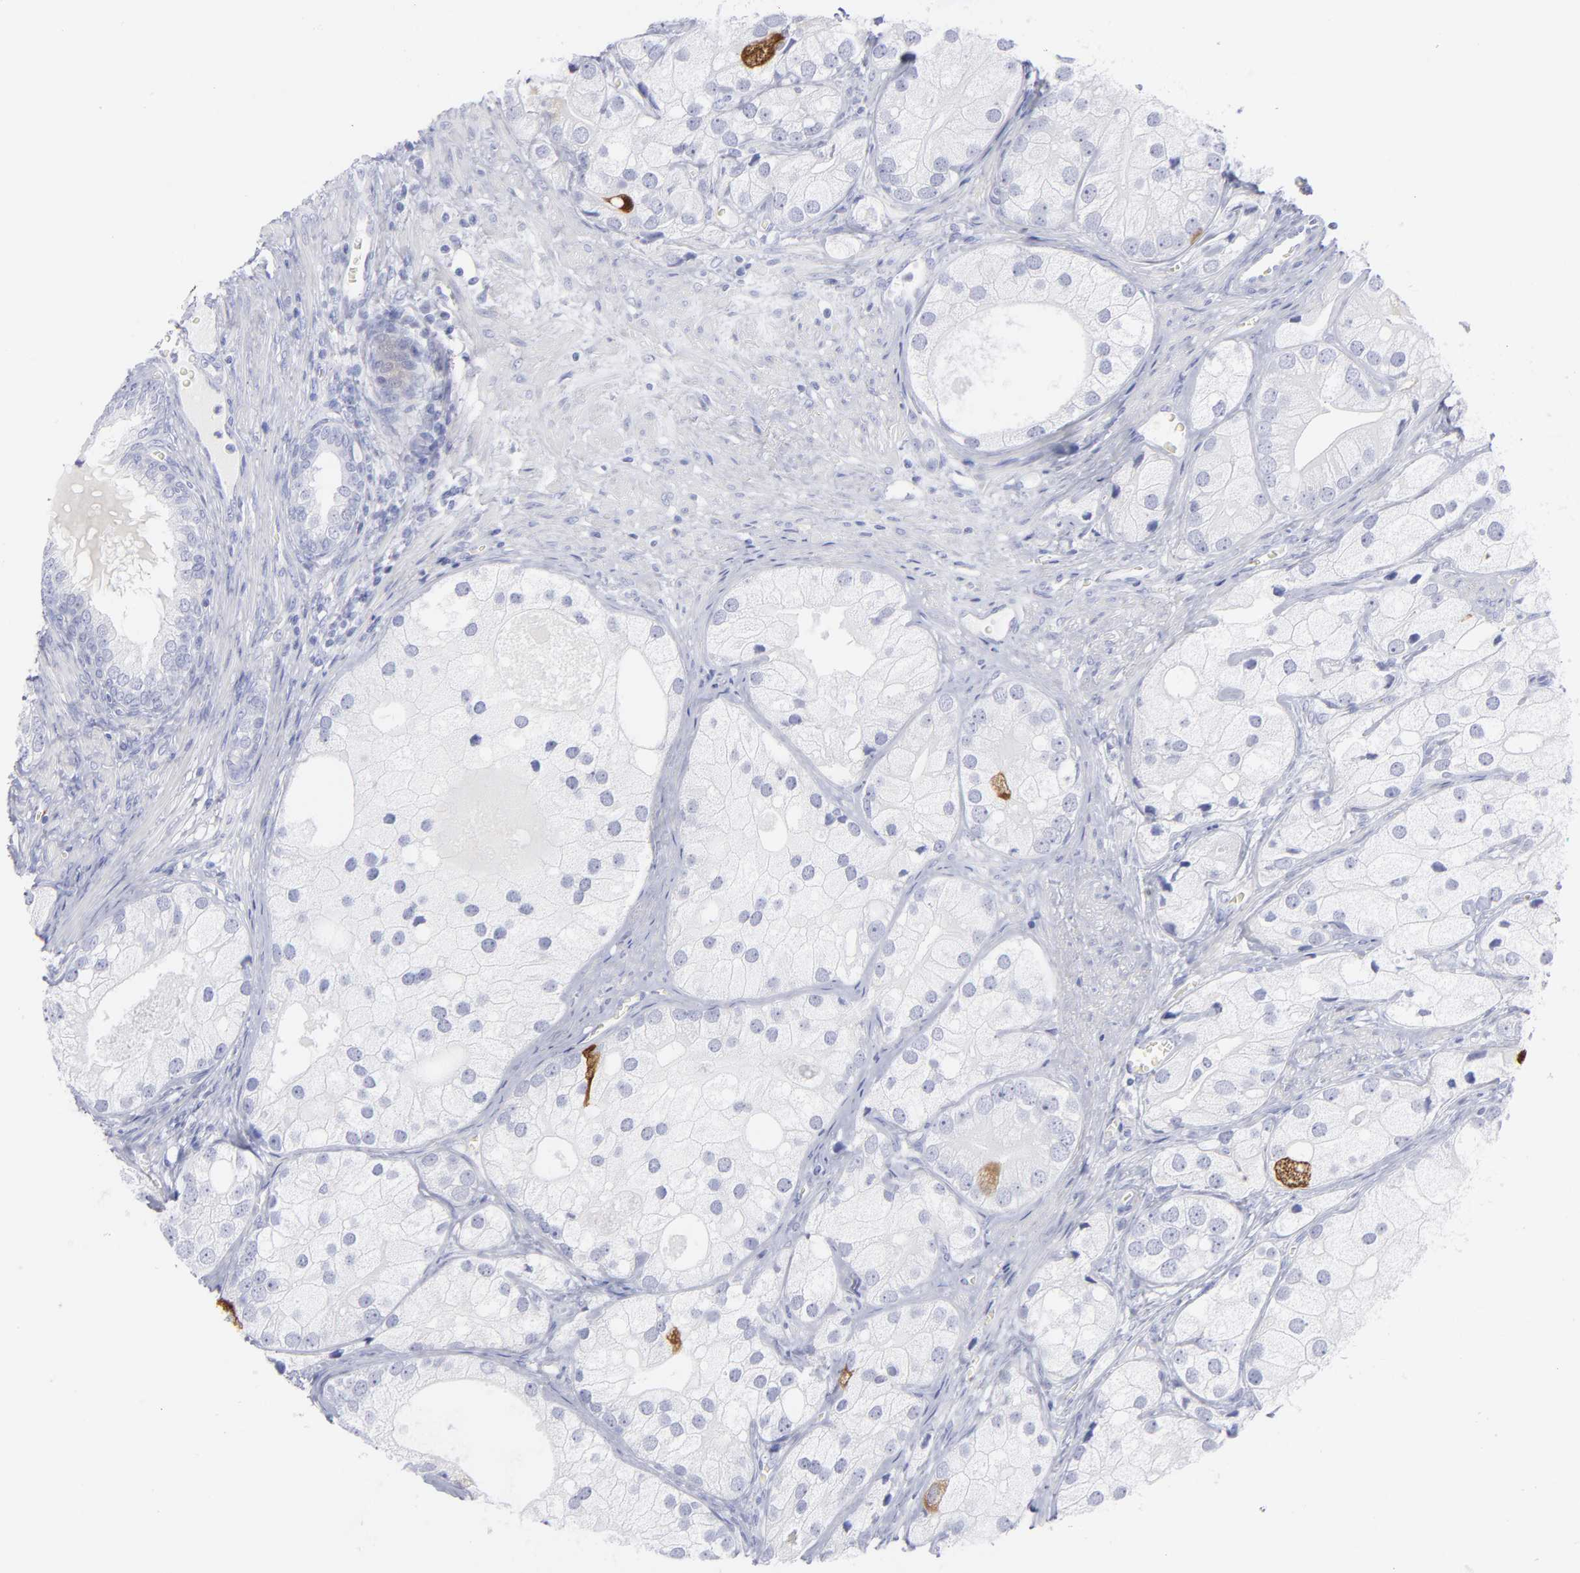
{"staining": {"intensity": "strong", "quantity": "<25%", "location": "cytoplasmic/membranous"}, "tissue": "prostate cancer", "cell_type": "Tumor cells", "image_type": "cancer", "snomed": [{"axis": "morphology", "description": "Adenocarcinoma, Low grade"}, {"axis": "topography", "description": "Prostate"}], "caption": "Immunohistochemistry (IHC) micrograph of prostate low-grade adenocarcinoma stained for a protein (brown), which displays medium levels of strong cytoplasmic/membranous positivity in approximately <25% of tumor cells.", "gene": "CCNB1", "patient": {"sex": "male", "age": 69}}